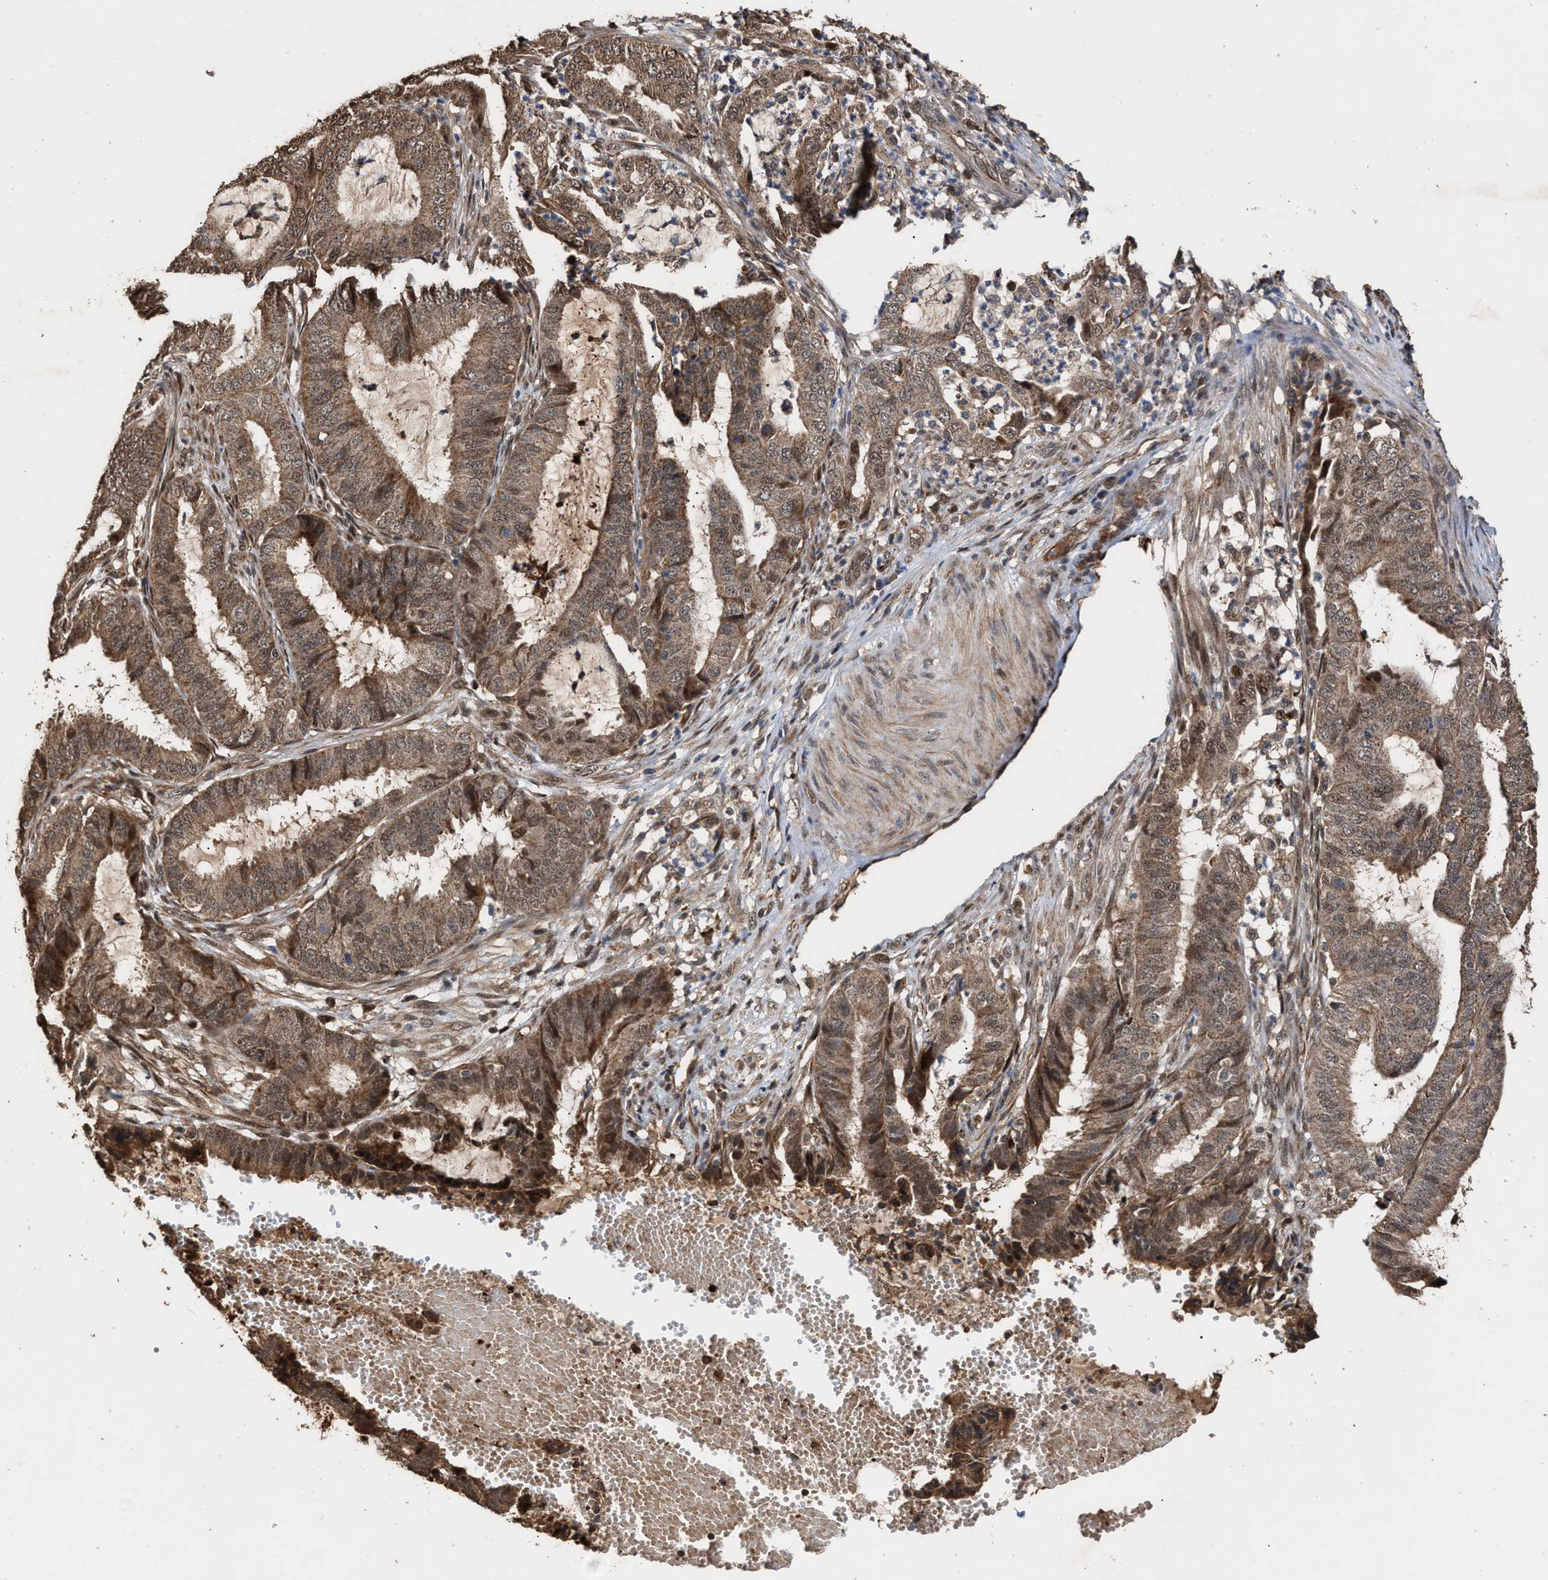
{"staining": {"intensity": "moderate", "quantity": ">75%", "location": "cytoplasmic/membranous"}, "tissue": "endometrial cancer", "cell_type": "Tumor cells", "image_type": "cancer", "snomed": [{"axis": "morphology", "description": "Adenocarcinoma, NOS"}, {"axis": "topography", "description": "Endometrium"}], "caption": "Endometrial cancer (adenocarcinoma) stained with DAB (3,3'-diaminobenzidine) immunohistochemistry (IHC) demonstrates medium levels of moderate cytoplasmic/membranous positivity in about >75% of tumor cells.", "gene": "ZNHIT6", "patient": {"sex": "female", "age": 51}}